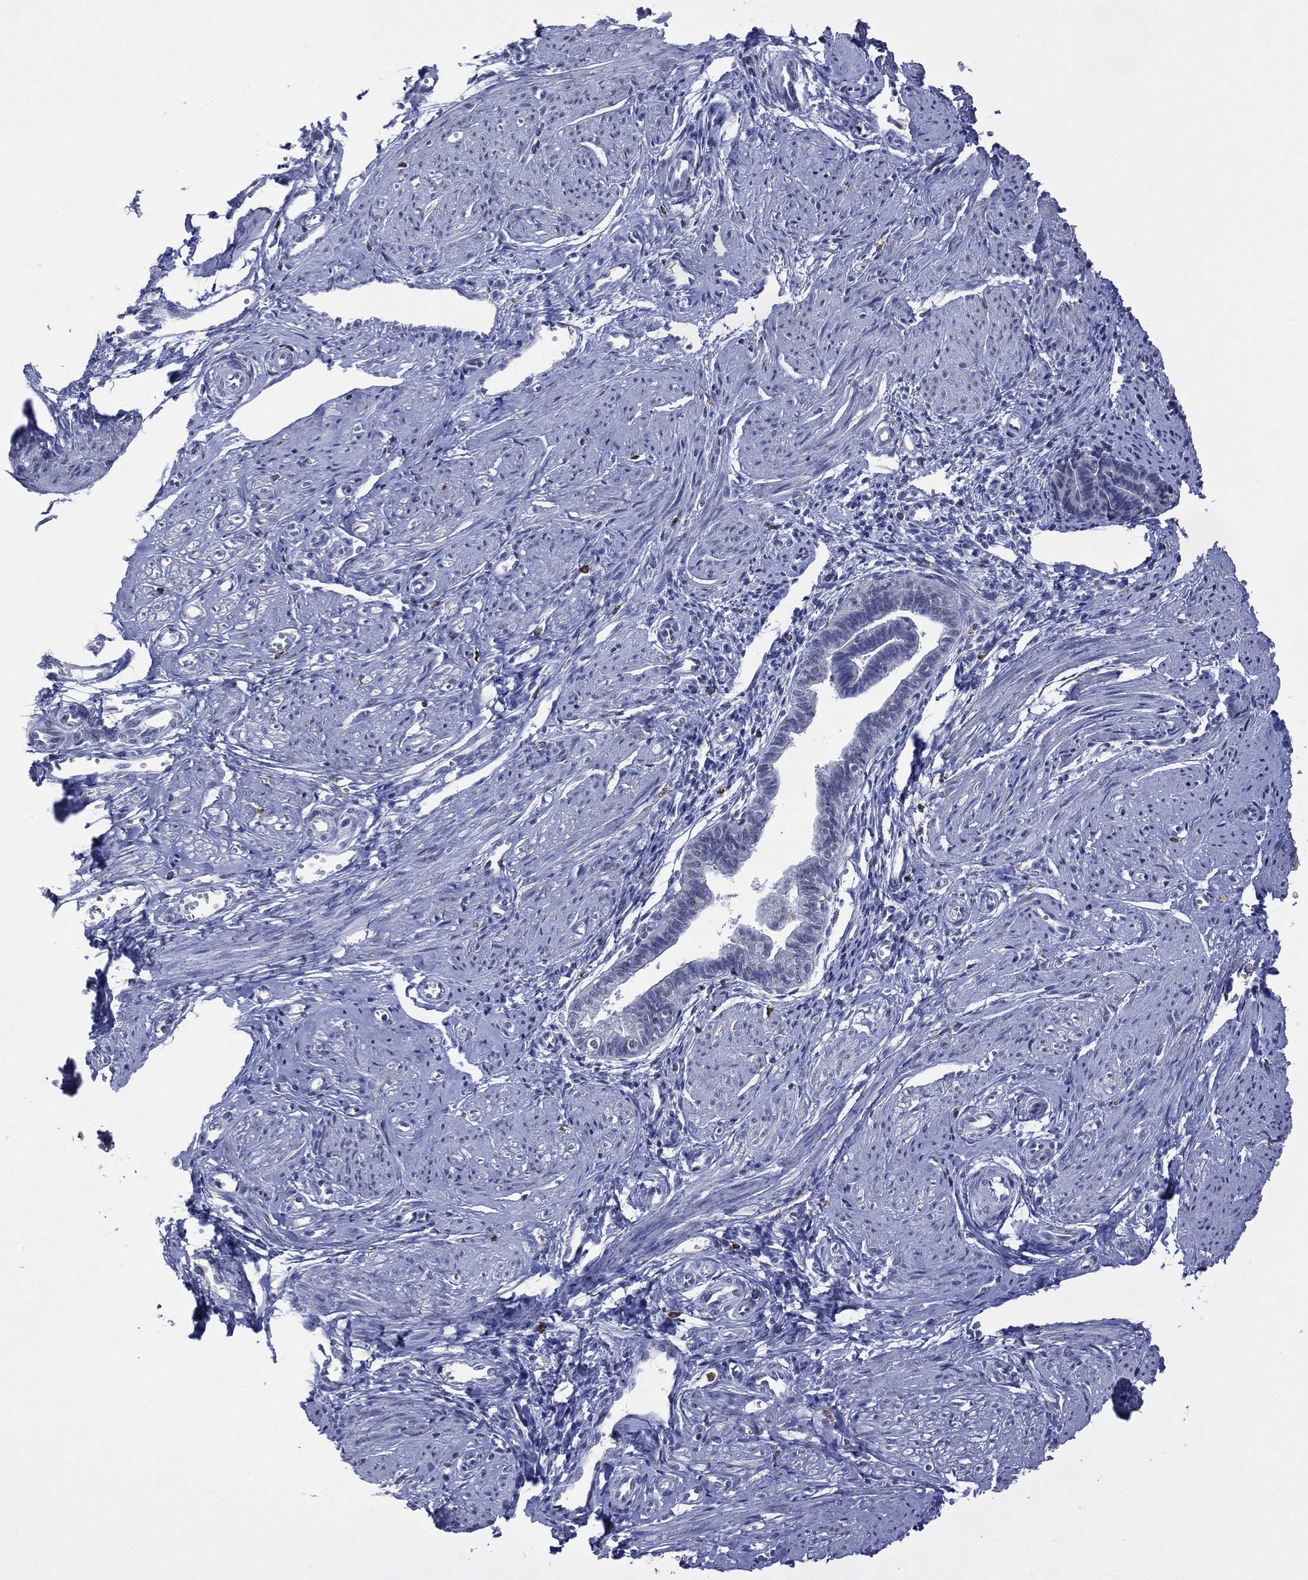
{"staining": {"intensity": "negative", "quantity": "none", "location": "none"}, "tissue": "endometrium", "cell_type": "Cells in endometrial stroma", "image_type": "normal", "snomed": [{"axis": "morphology", "description": "Normal tissue, NOS"}, {"axis": "topography", "description": "Cervix"}, {"axis": "topography", "description": "Endometrium"}], "caption": "High power microscopy micrograph of an immunohistochemistry image of benign endometrium, revealing no significant expression in cells in endometrial stroma.", "gene": "ASB10", "patient": {"sex": "female", "age": 37}}